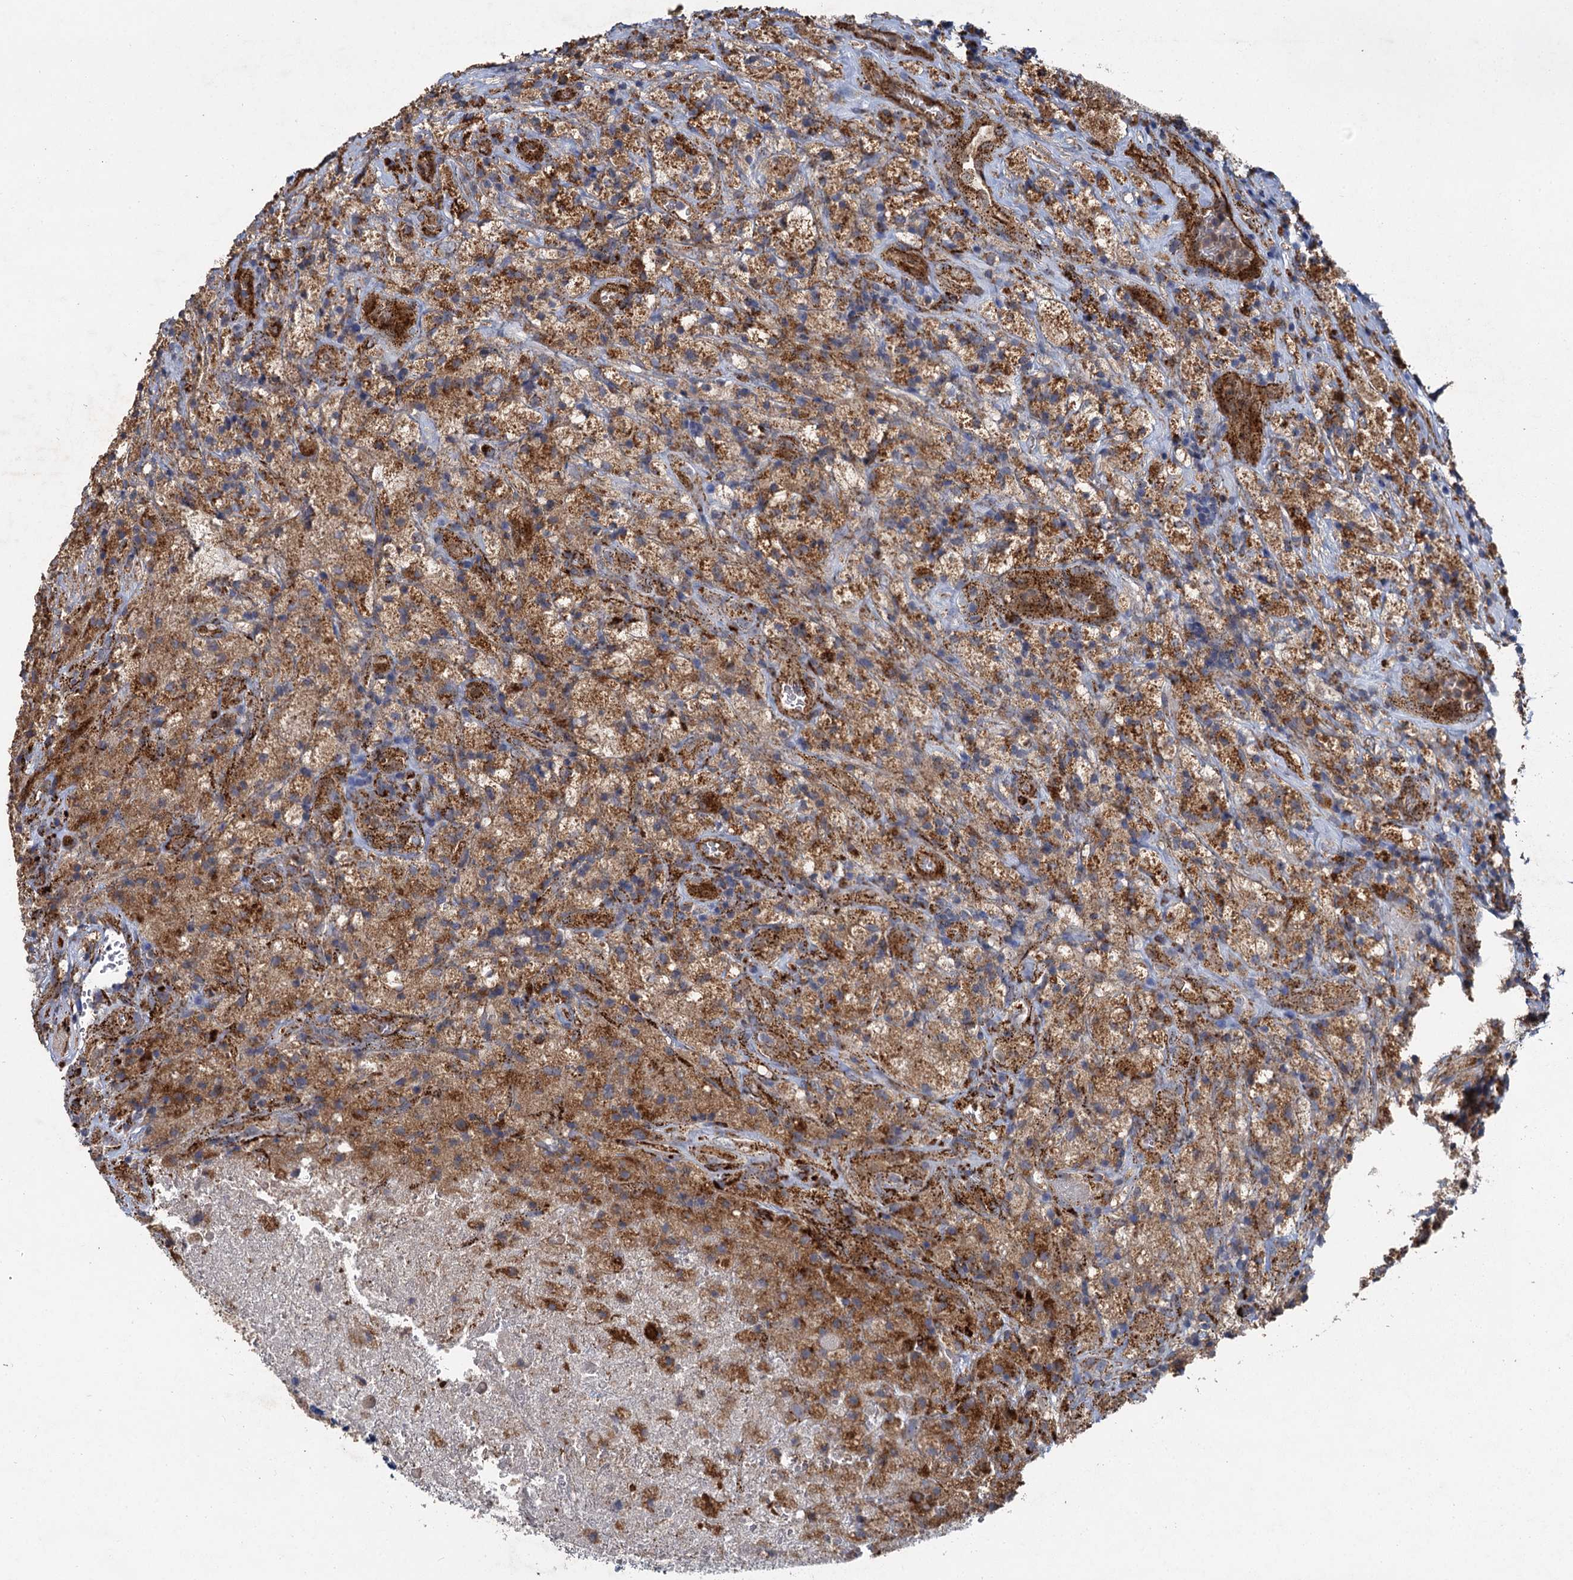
{"staining": {"intensity": "strong", "quantity": "25%-75%", "location": "cytoplasmic/membranous"}, "tissue": "glioma", "cell_type": "Tumor cells", "image_type": "cancer", "snomed": [{"axis": "morphology", "description": "Glioma, malignant, High grade"}, {"axis": "topography", "description": "Brain"}], "caption": "An immunohistochemistry histopathology image of tumor tissue is shown. Protein staining in brown highlights strong cytoplasmic/membranous positivity in glioma within tumor cells.", "gene": "GBA1", "patient": {"sex": "male", "age": 69}}